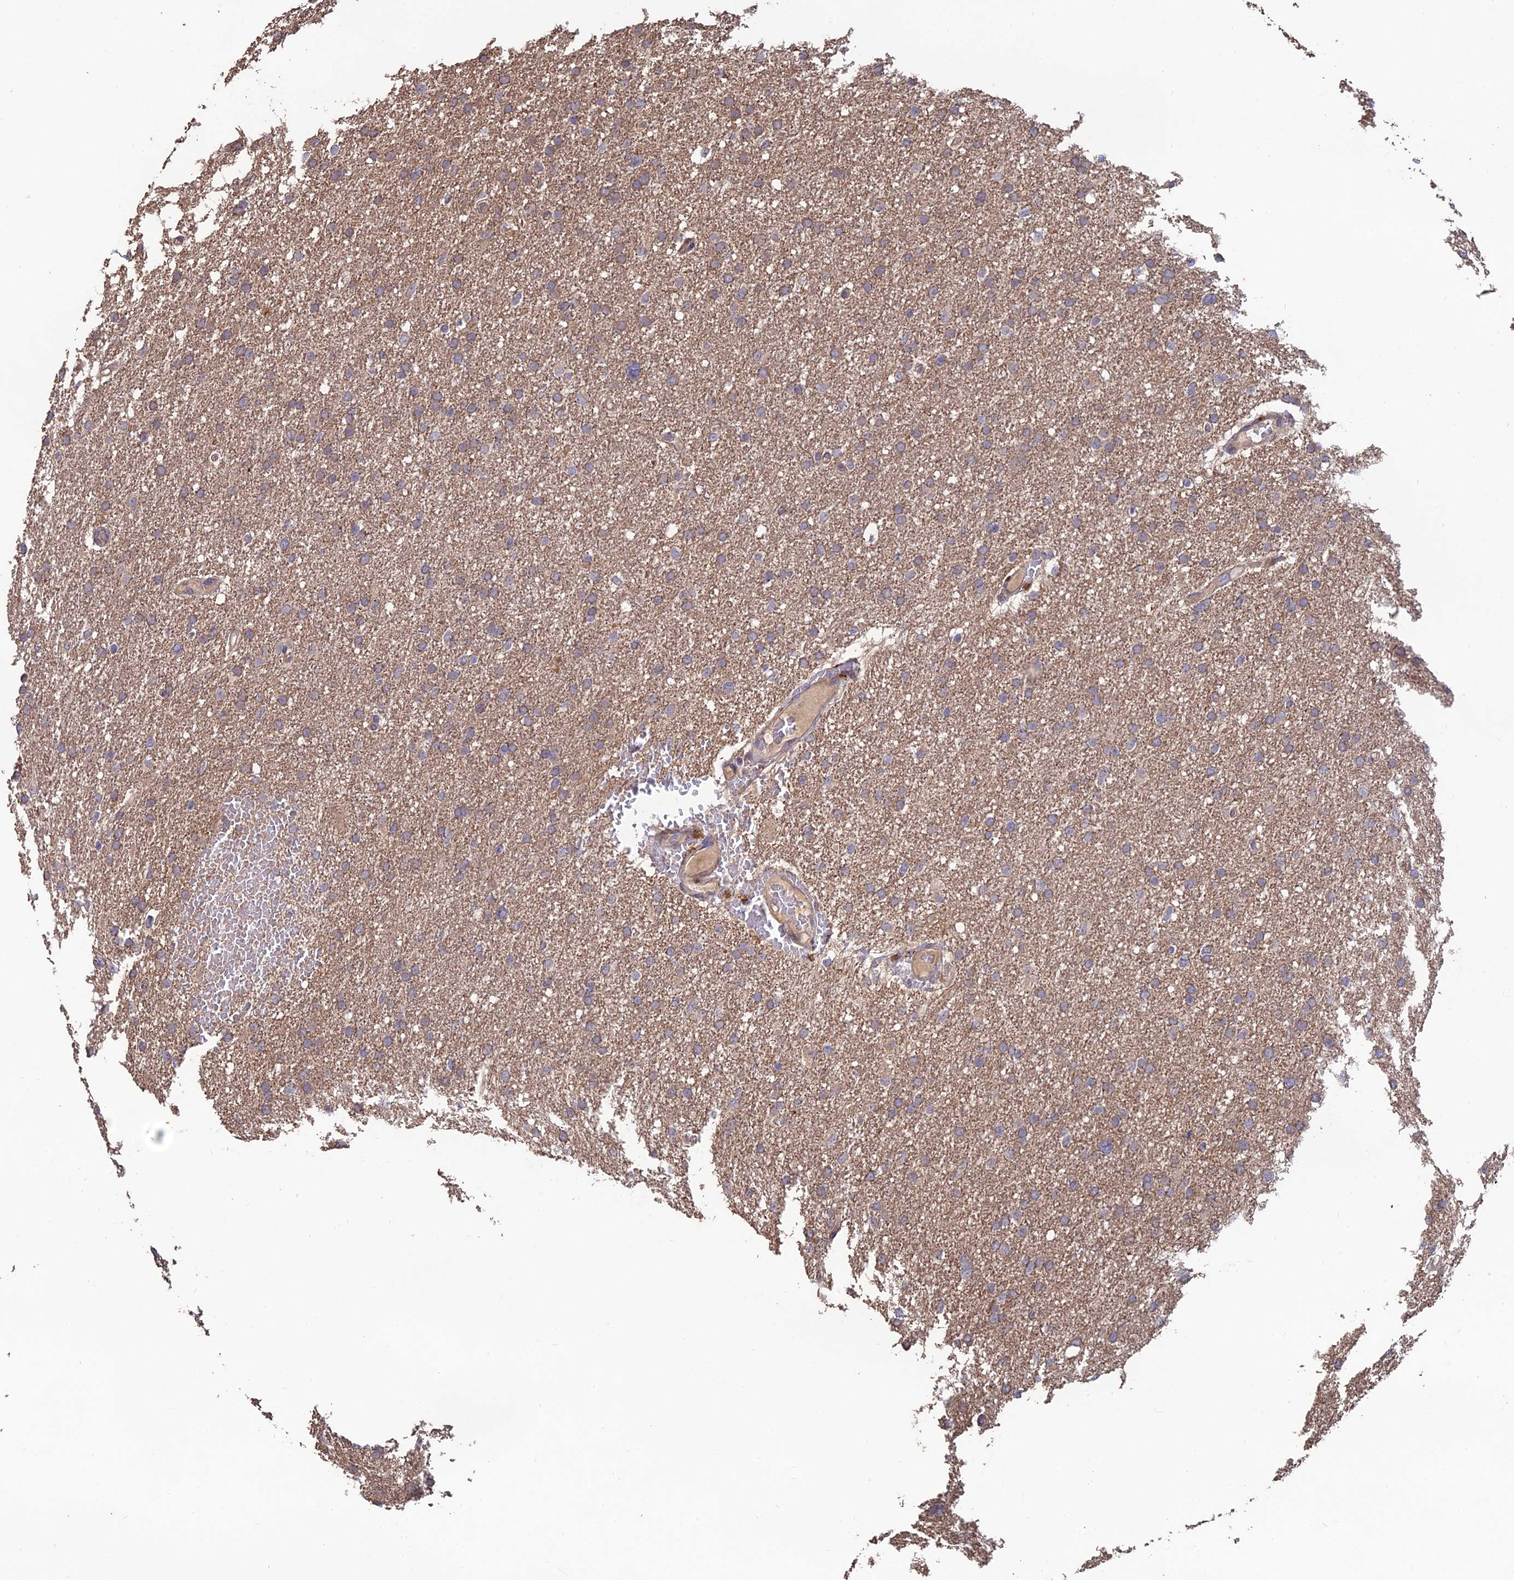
{"staining": {"intensity": "weak", "quantity": "25%-75%", "location": "cytoplasmic/membranous"}, "tissue": "glioma", "cell_type": "Tumor cells", "image_type": "cancer", "snomed": [{"axis": "morphology", "description": "Glioma, malignant, High grade"}, {"axis": "topography", "description": "Cerebral cortex"}], "caption": "This micrograph reveals immunohistochemistry staining of human malignant glioma (high-grade), with low weak cytoplasmic/membranous expression in approximately 25%-75% of tumor cells.", "gene": "SHISA5", "patient": {"sex": "female", "age": 36}}